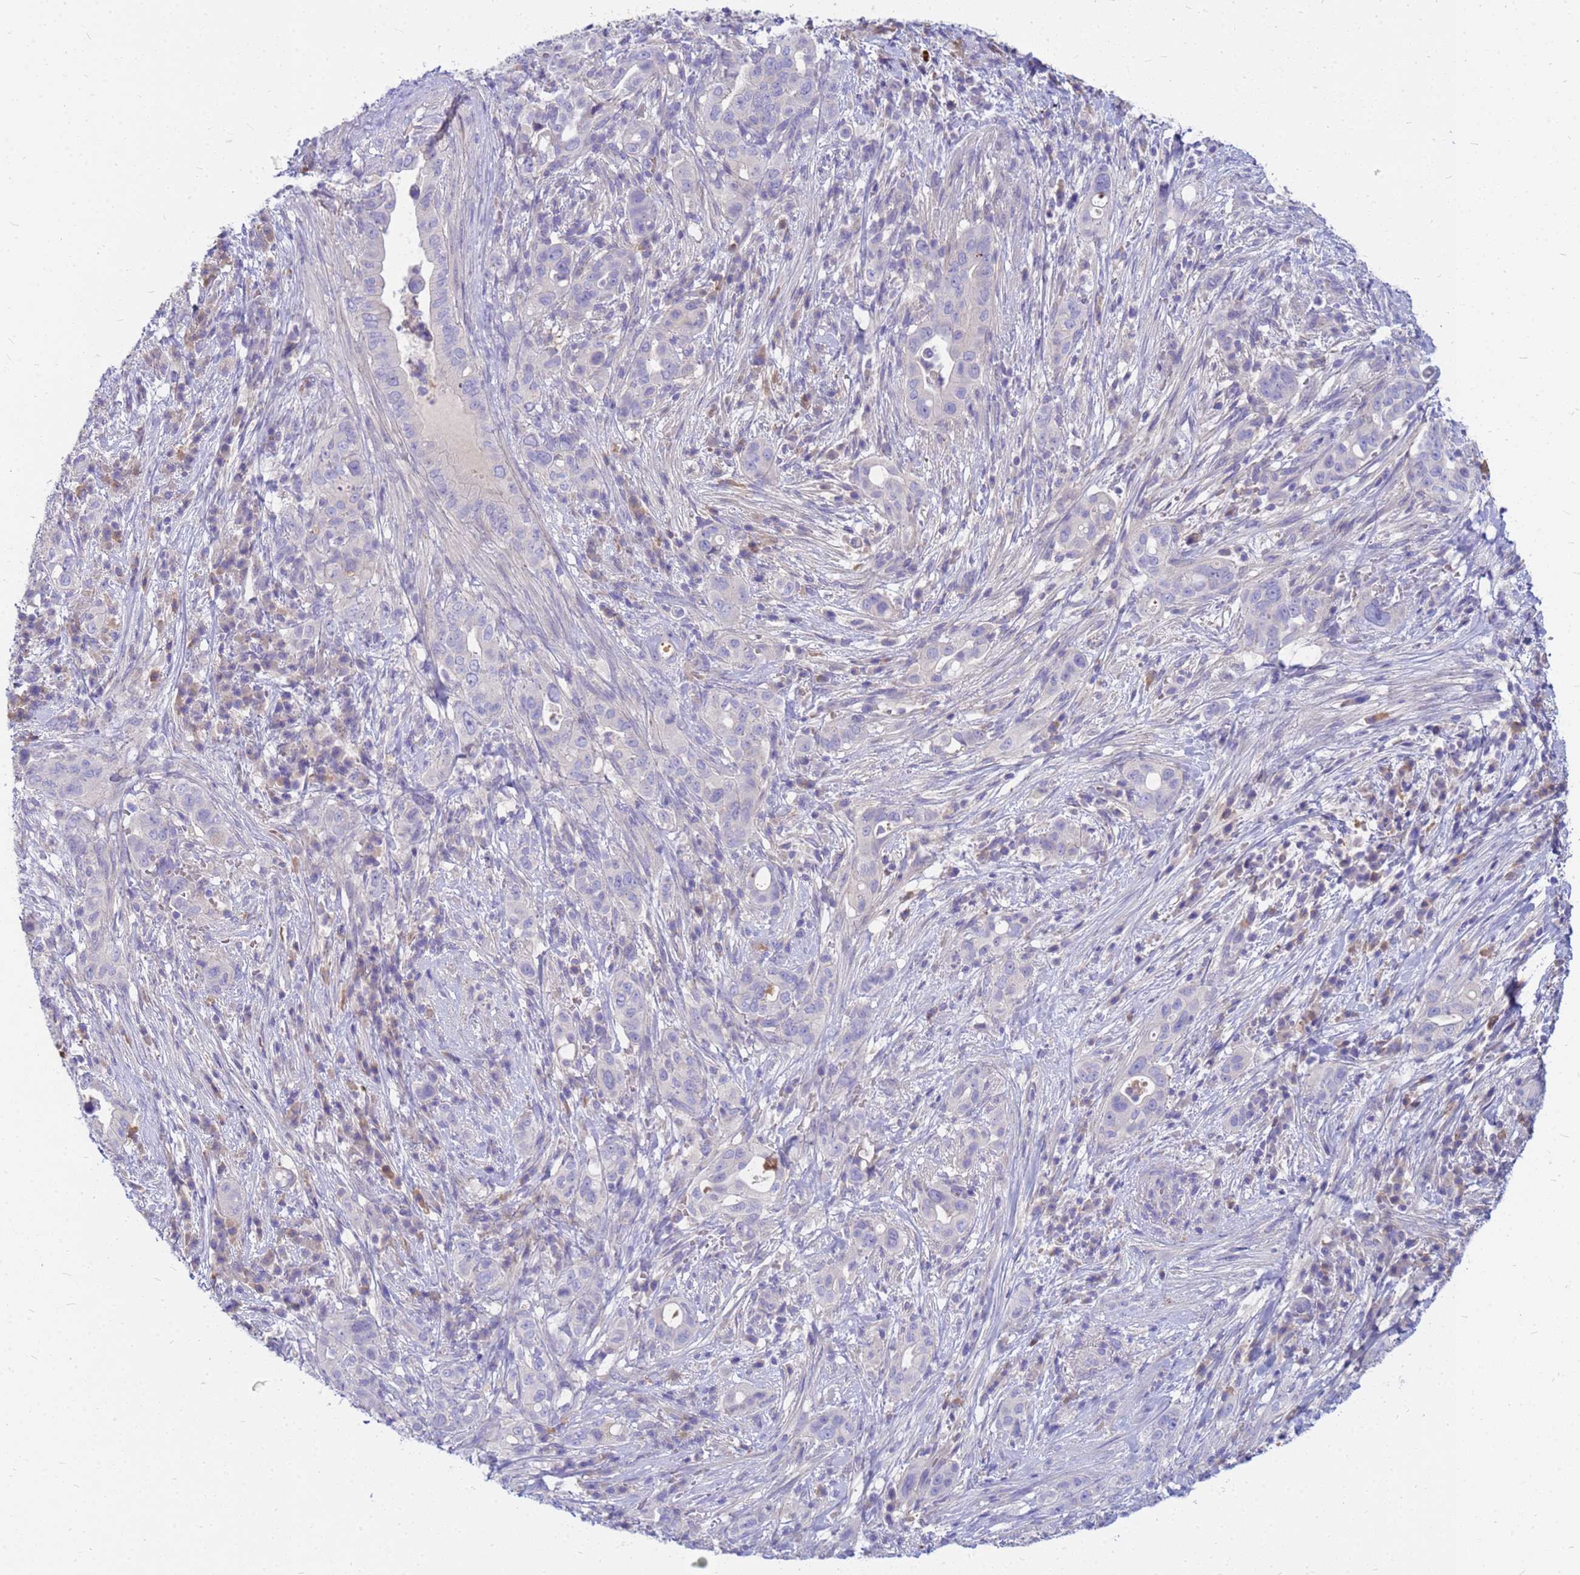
{"staining": {"intensity": "negative", "quantity": "none", "location": "none"}, "tissue": "pancreatic cancer", "cell_type": "Tumor cells", "image_type": "cancer", "snomed": [{"axis": "morphology", "description": "Normal tissue, NOS"}, {"axis": "morphology", "description": "Adenocarcinoma, NOS"}, {"axis": "topography", "description": "Lymph node"}, {"axis": "topography", "description": "Pancreas"}], "caption": "IHC image of neoplastic tissue: pancreatic cancer (adenocarcinoma) stained with DAB (3,3'-diaminobenzidine) exhibits no significant protein staining in tumor cells.", "gene": "DPRX", "patient": {"sex": "female", "age": 67}}